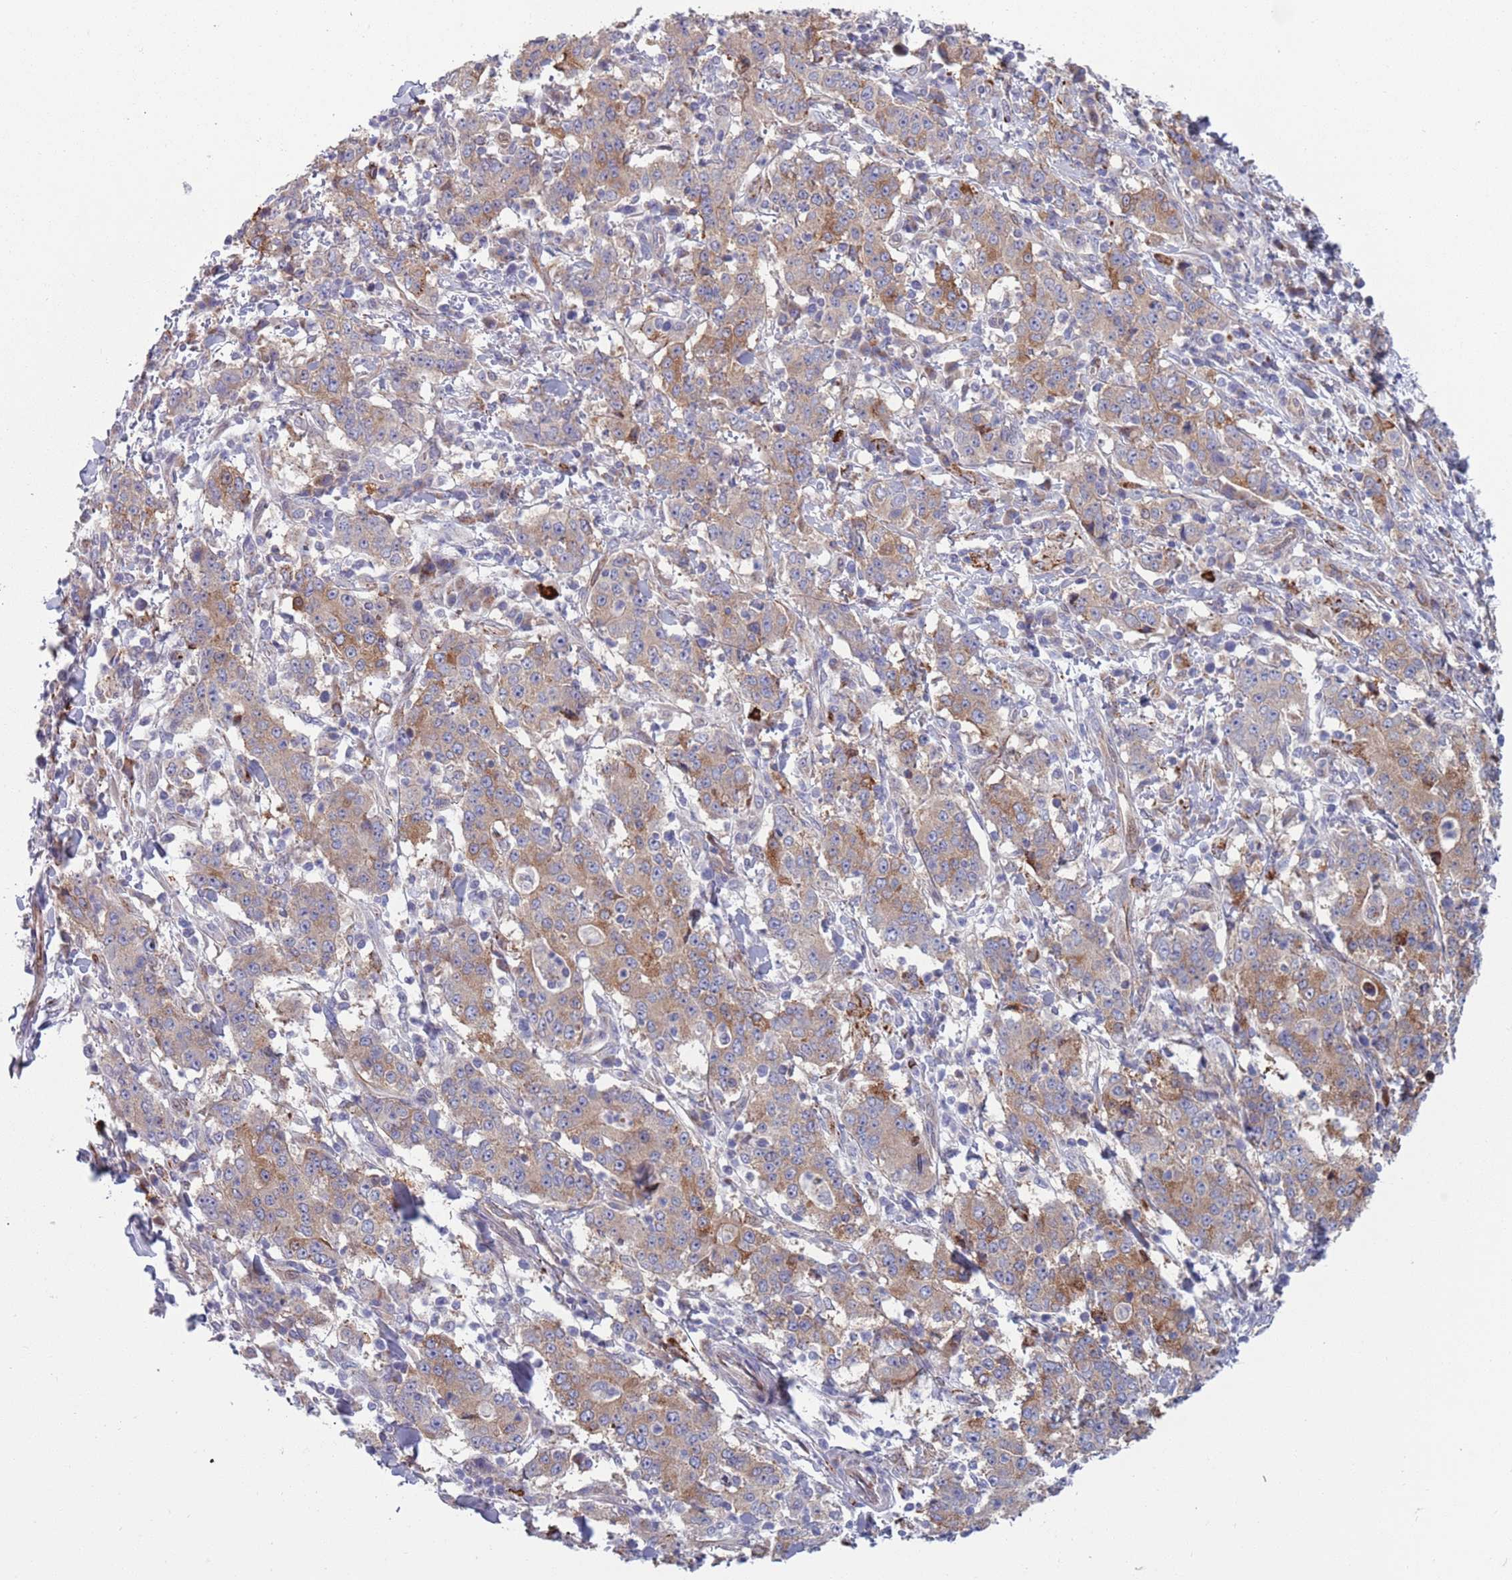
{"staining": {"intensity": "moderate", "quantity": "25%-75%", "location": "cytoplasmic/membranous"}, "tissue": "stomach cancer", "cell_type": "Tumor cells", "image_type": "cancer", "snomed": [{"axis": "morphology", "description": "Normal tissue, NOS"}, {"axis": "morphology", "description": "Adenocarcinoma, NOS"}, {"axis": "topography", "description": "Stomach, upper"}, {"axis": "topography", "description": "Stomach"}], "caption": "Protein analysis of stomach cancer tissue demonstrates moderate cytoplasmic/membranous expression in about 25%-75% of tumor cells.", "gene": "TYW1", "patient": {"sex": "male", "age": 59}}